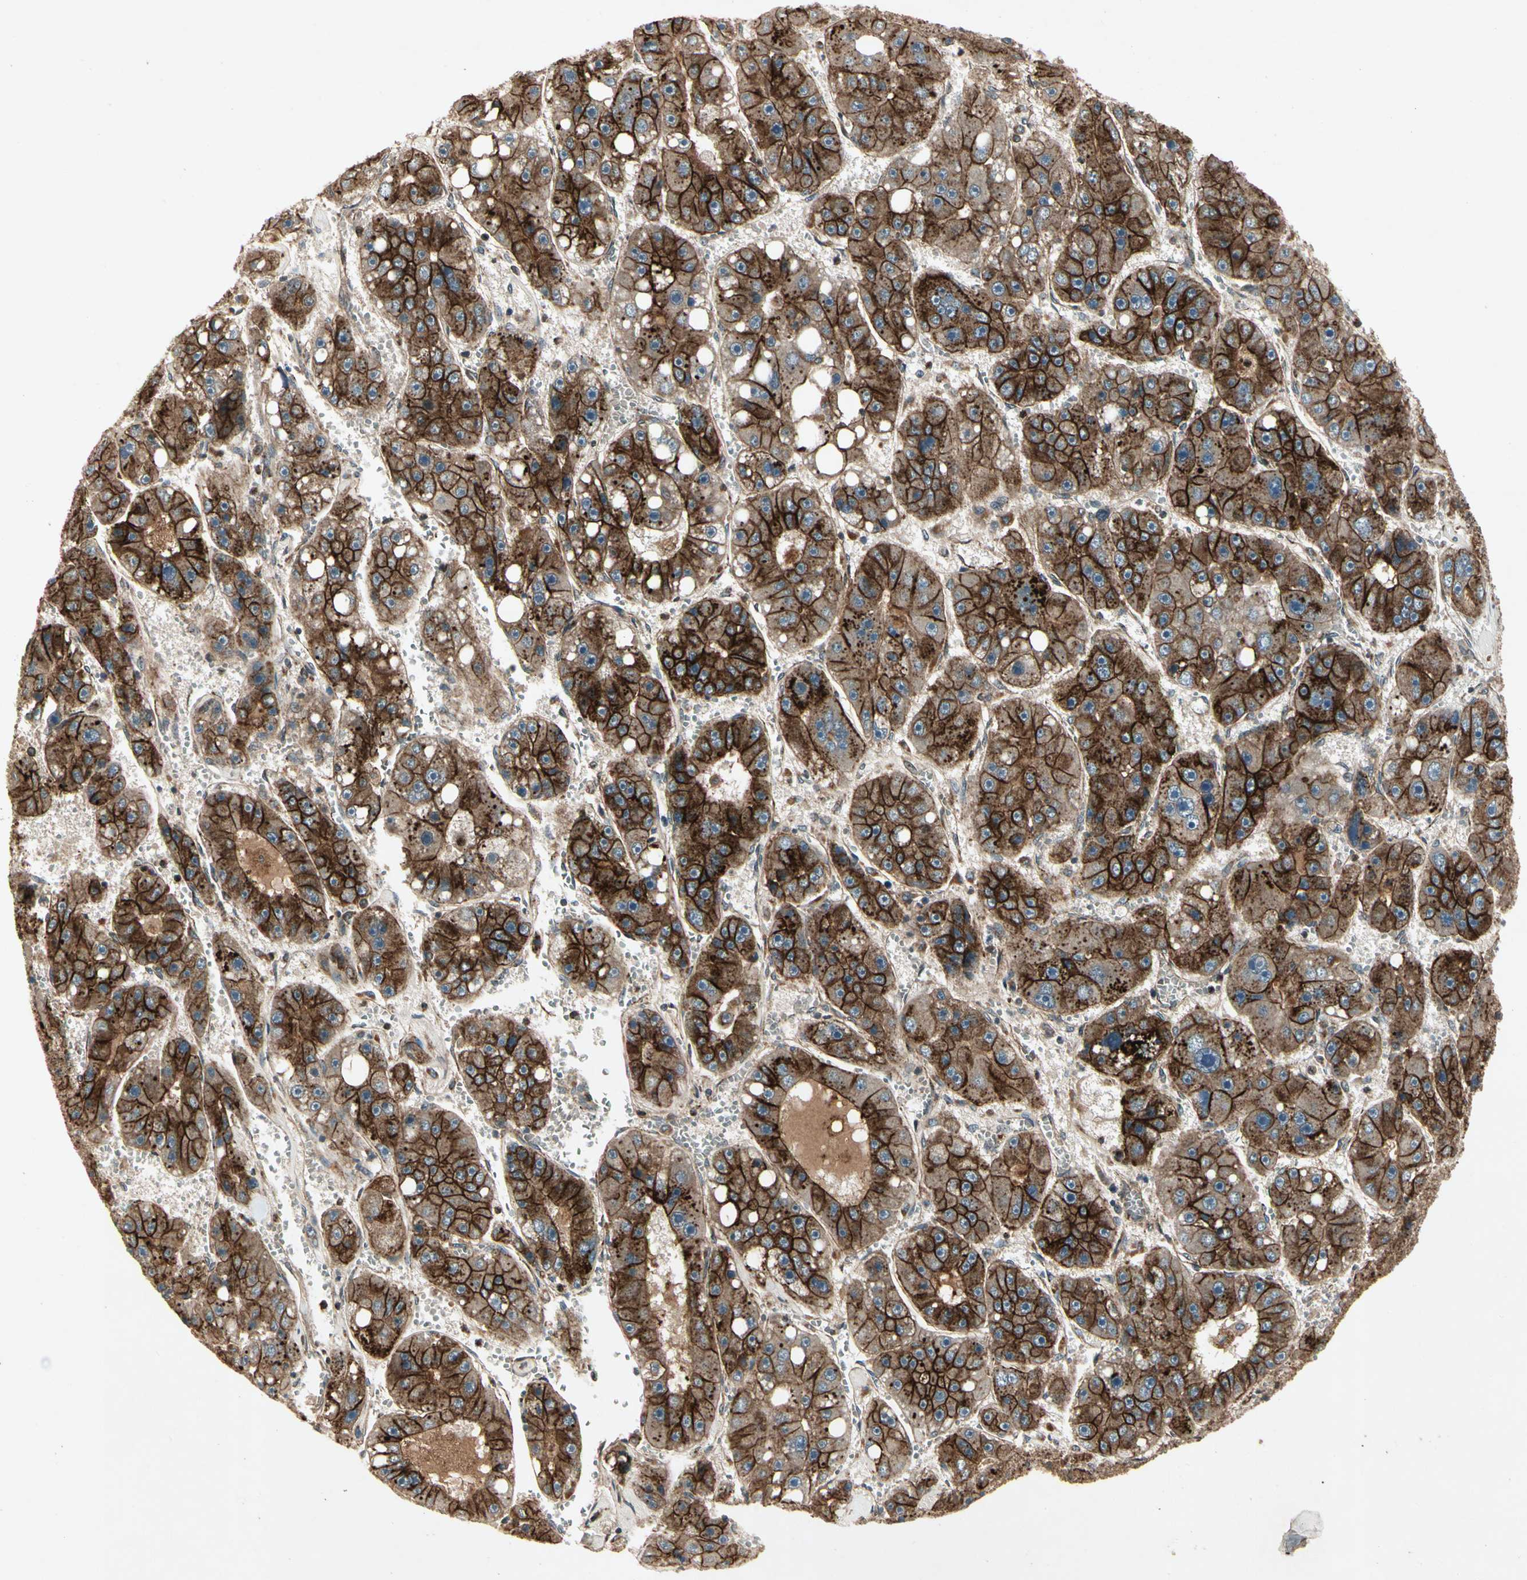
{"staining": {"intensity": "strong", "quantity": ">75%", "location": "cytoplasmic/membranous"}, "tissue": "liver cancer", "cell_type": "Tumor cells", "image_type": "cancer", "snomed": [{"axis": "morphology", "description": "Carcinoma, Hepatocellular, NOS"}, {"axis": "topography", "description": "Liver"}], "caption": "This is a histology image of immunohistochemistry staining of liver cancer, which shows strong positivity in the cytoplasmic/membranous of tumor cells.", "gene": "FLOT1", "patient": {"sex": "female", "age": 61}}